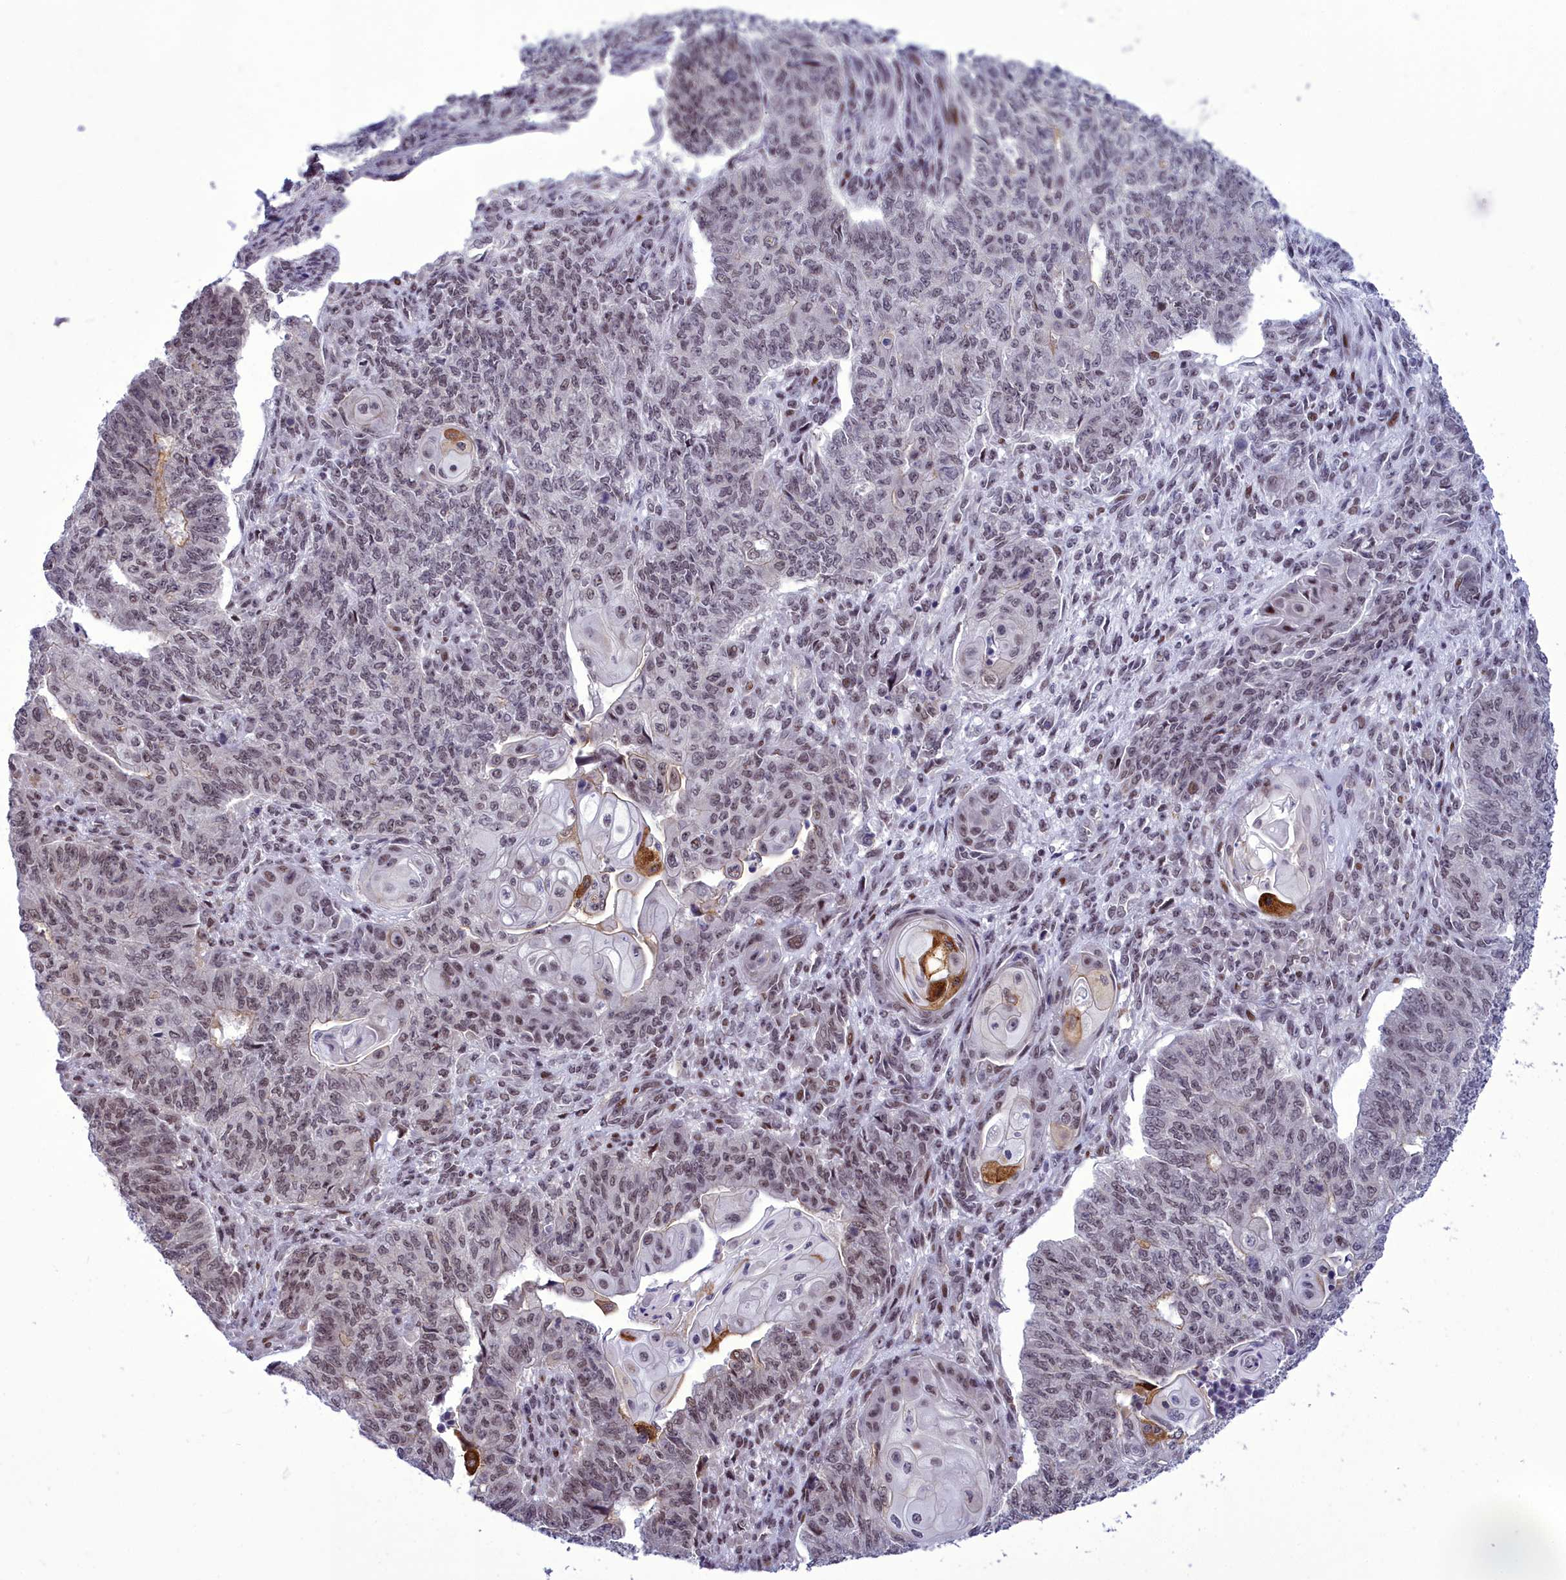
{"staining": {"intensity": "moderate", "quantity": "25%-75%", "location": "nuclear"}, "tissue": "endometrial cancer", "cell_type": "Tumor cells", "image_type": "cancer", "snomed": [{"axis": "morphology", "description": "Adenocarcinoma, NOS"}, {"axis": "topography", "description": "Endometrium"}], "caption": "Endometrial cancer was stained to show a protein in brown. There is medium levels of moderate nuclear positivity in about 25%-75% of tumor cells.", "gene": "CEACAM19", "patient": {"sex": "female", "age": 32}}